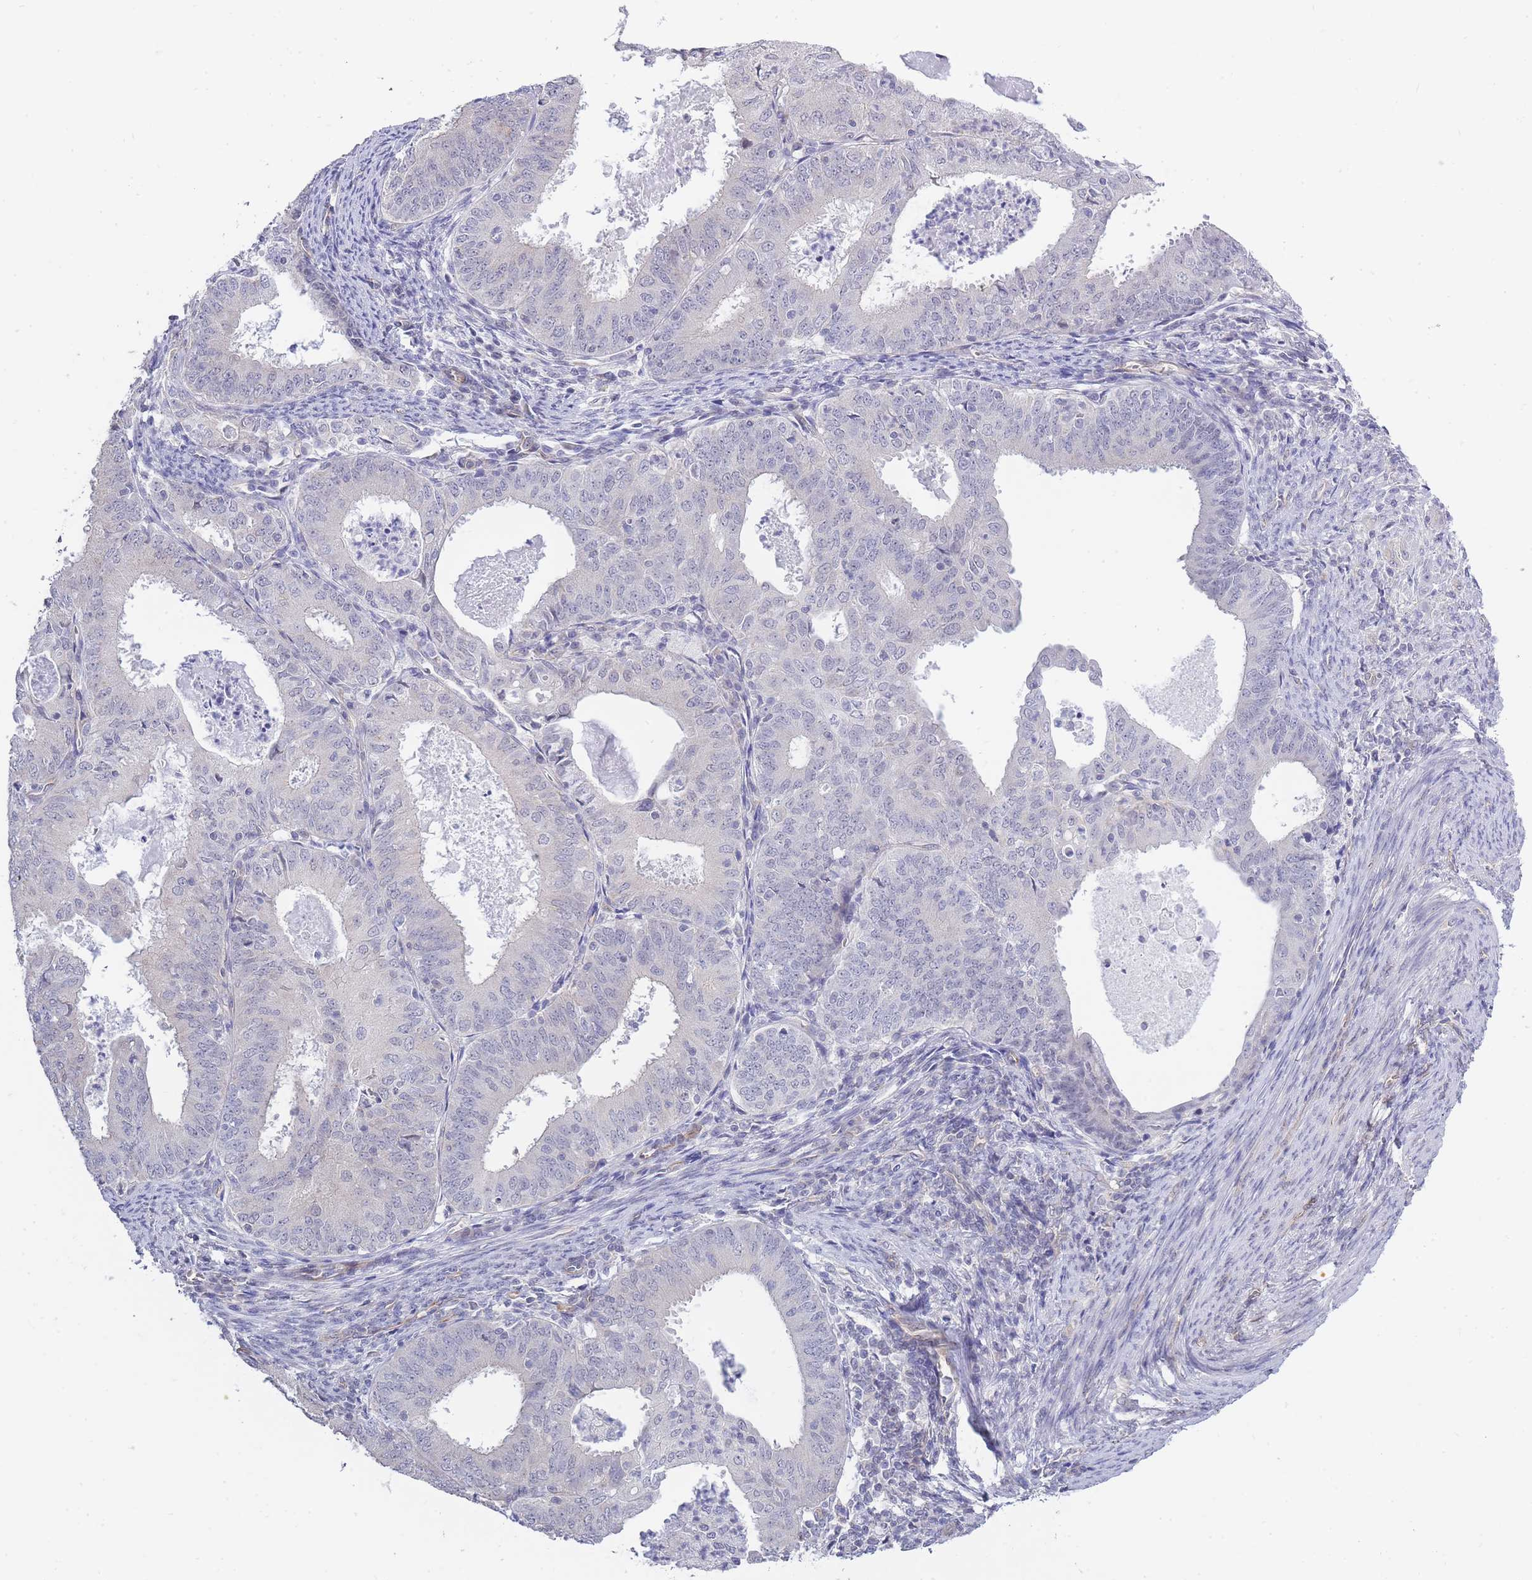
{"staining": {"intensity": "negative", "quantity": "none", "location": "none"}, "tissue": "endometrial cancer", "cell_type": "Tumor cells", "image_type": "cancer", "snomed": [{"axis": "morphology", "description": "Adenocarcinoma, NOS"}, {"axis": "topography", "description": "Endometrium"}], "caption": "The micrograph reveals no staining of tumor cells in adenocarcinoma (endometrial).", "gene": "C19orf25", "patient": {"sex": "female", "age": 57}}